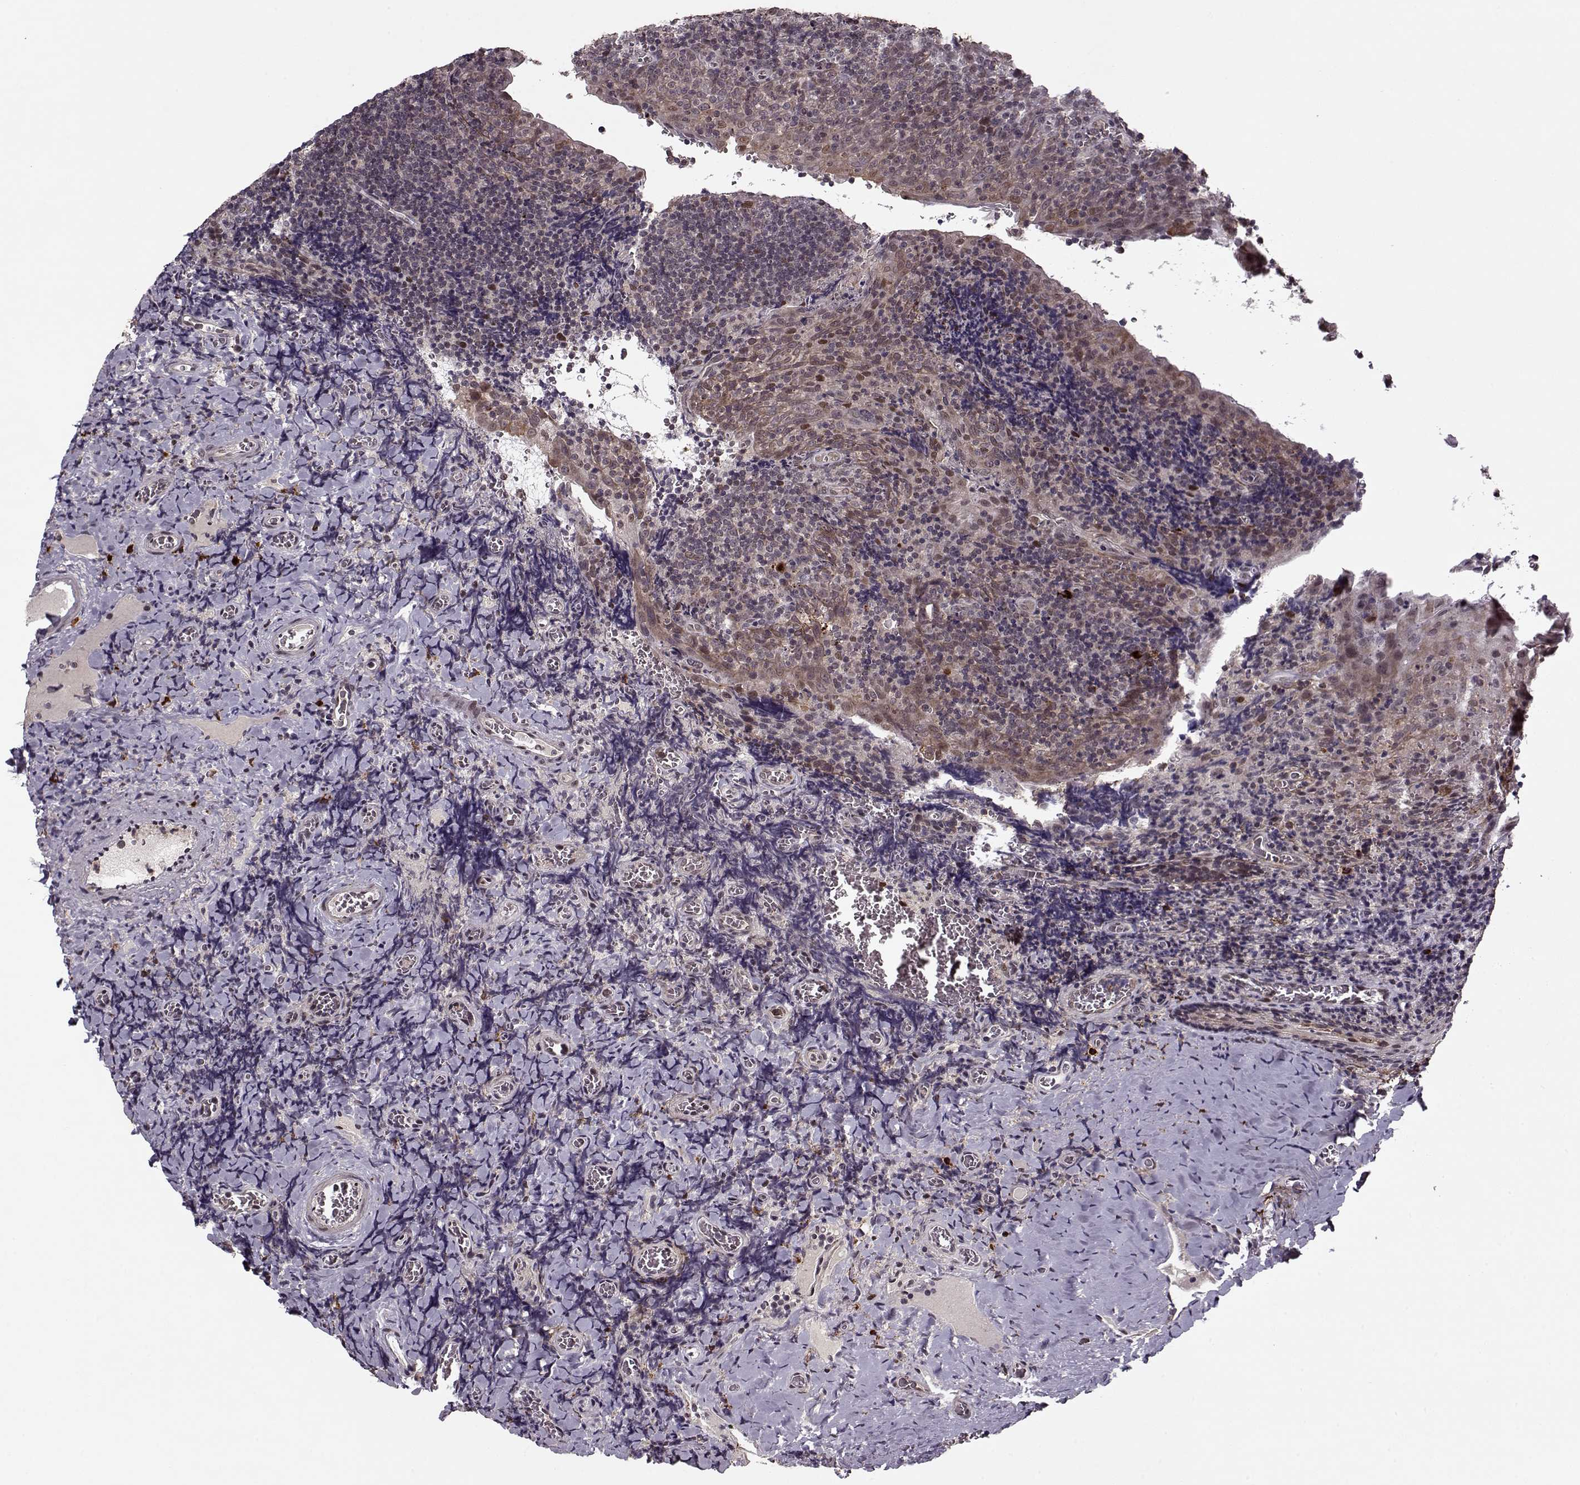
{"staining": {"intensity": "moderate", "quantity": "<25%", "location": "cytoplasmic/membranous"}, "tissue": "tonsil", "cell_type": "Germinal center cells", "image_type": "normal", "snomed": [{"axis": "morphology", "description": "Normal tissue, NOS"}, {"axis": "morphology", "description": "Inflammation, NOS"}, {"axis": "topography", "description": "Tonsil"}], "caption": "This is an image of IHC staining of unremarkable tonsil, which shows moderate positivity in the cytoplasmic/membranous of germinal center cells.", "gene": "DENND4B", "patient": {"sex": "female", "age": 31}}